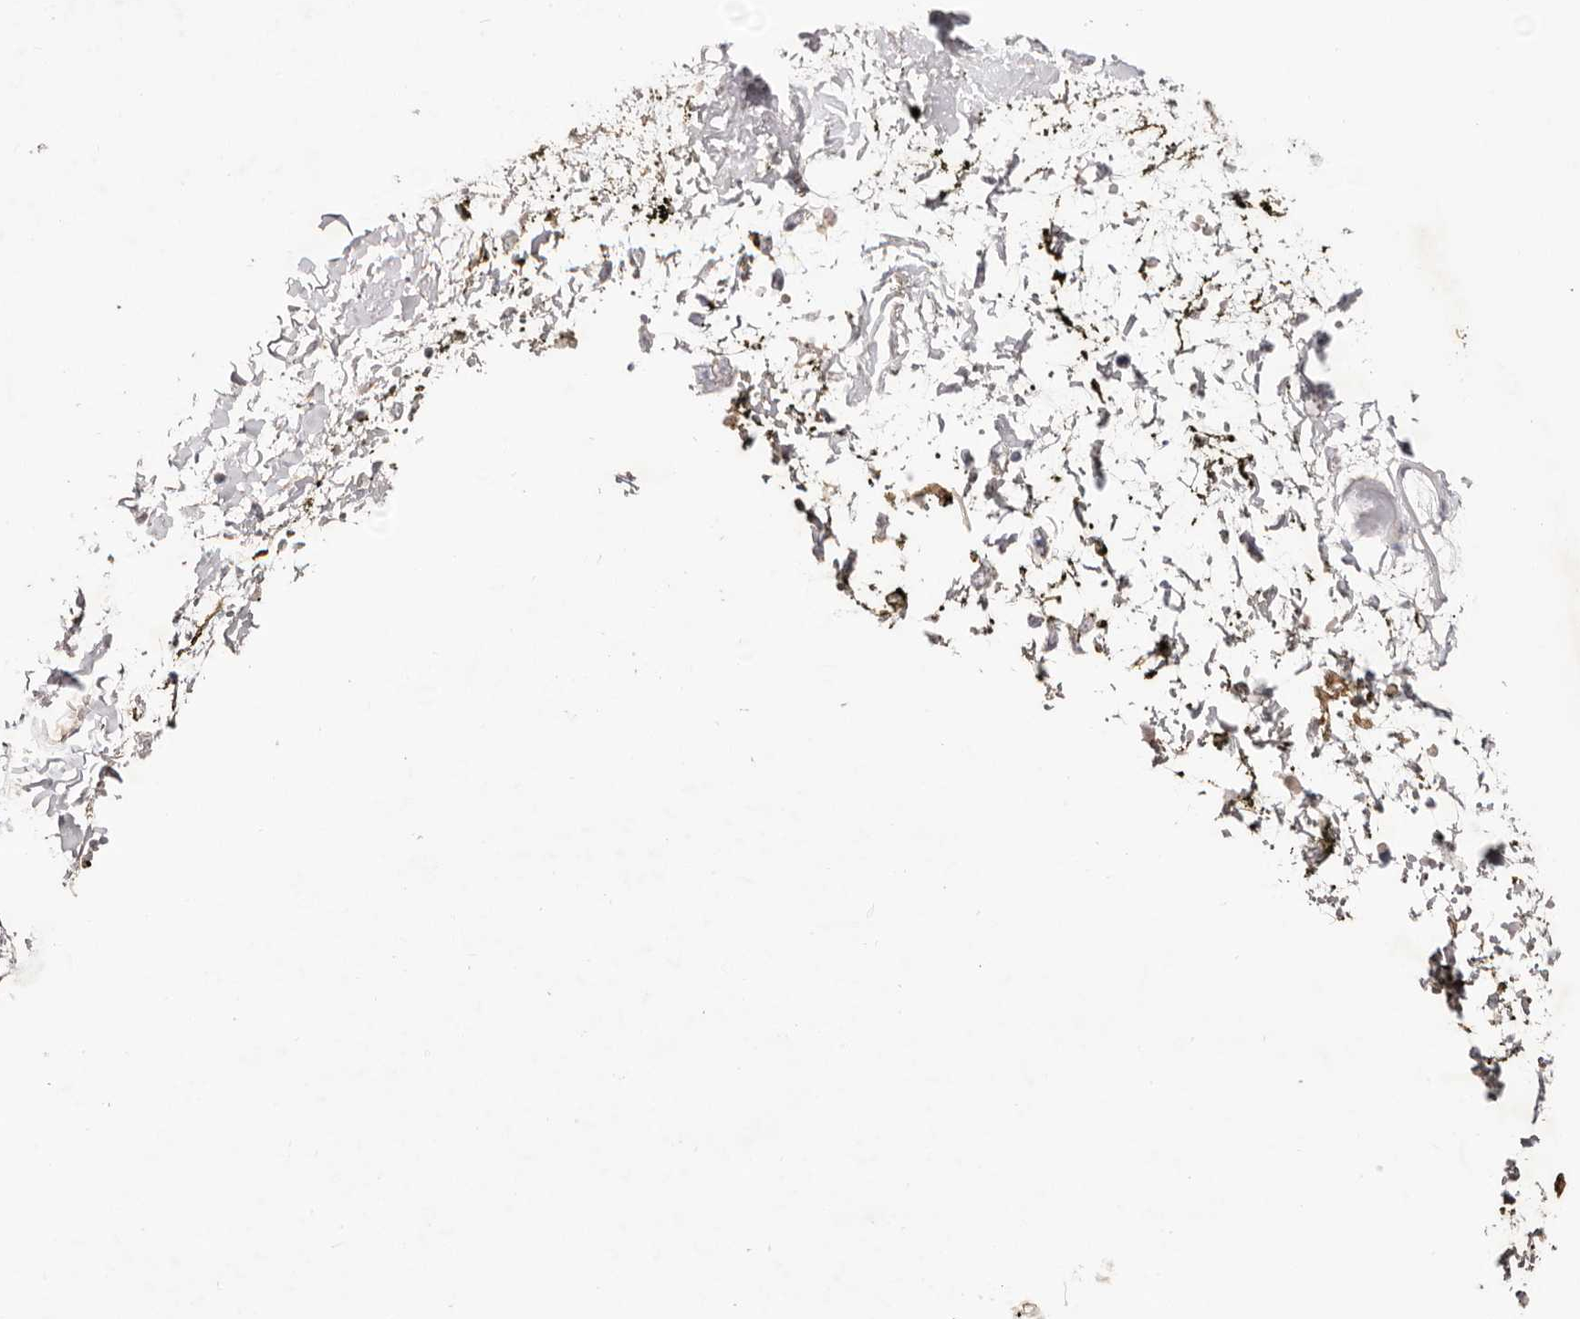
{"staining": {"intensity": "negative", "quantity": "none", "location": "none"}, "tissue": "adipose tissue", "cell_type": "Adipocytes", "image_type": "normal", "snomed": [{"axis": "morphology", "description": "Normal tissue, NOS"}, {"axis": "topography", "description": "Adipose tissue"}, {"axis": "topography", "description": "Vascular tissue"}, {"axis": "topography", "description": "Peripheral nerve tissue"}], "caption": "This histopathology image is of unremarkable adipose tissue stained with immunohistochemistry to label a protein in brown with the nuclei are counter-stained blue. There is no expression in adipocytes.", "gene": "LRRC66", "patient": {"sex": "male", "age": 25}}